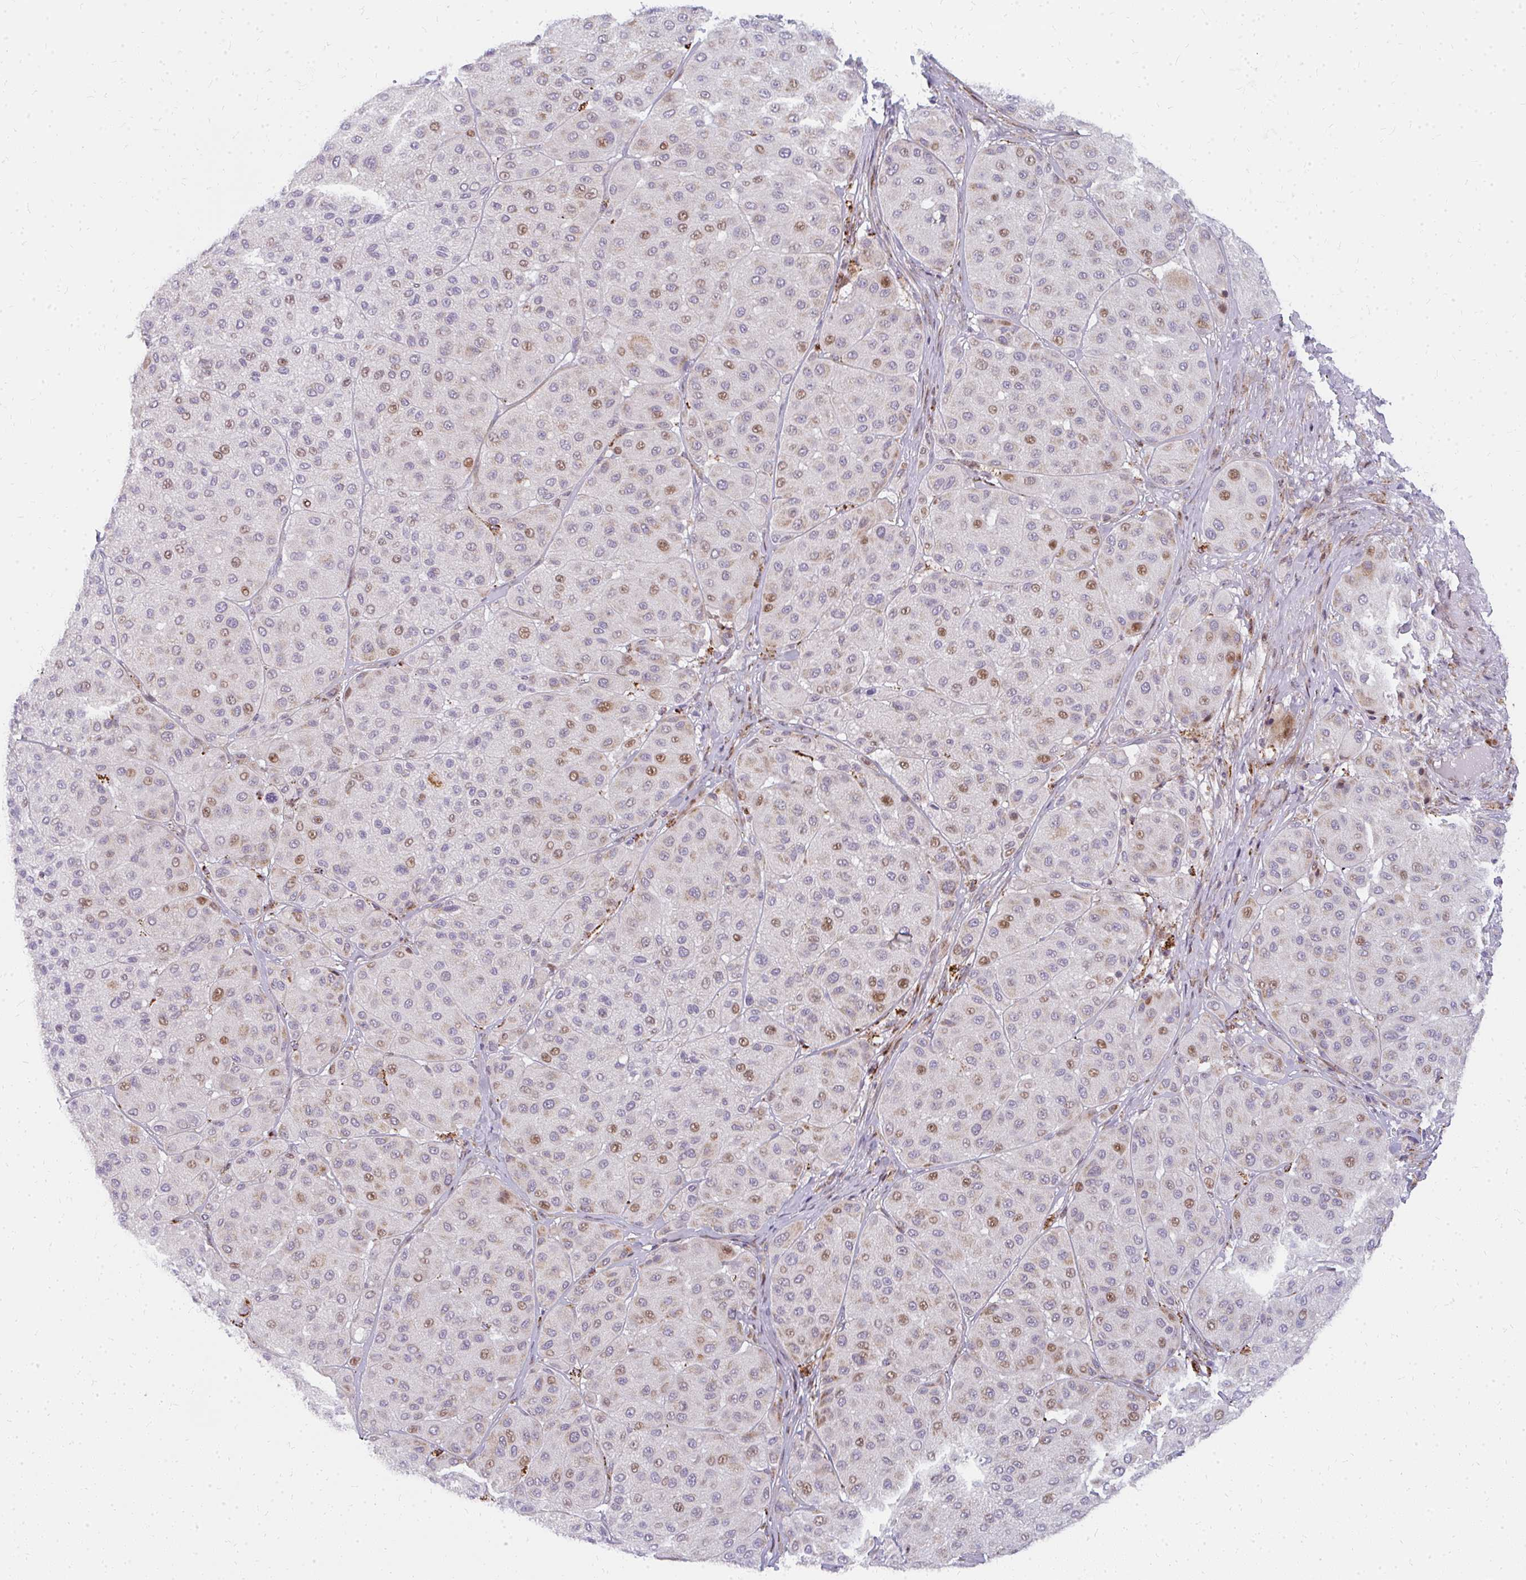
{"staining": {"intensity": "moderate", "quantity": "<25%", "location": "nuclear"}, "tissue": "melanoma", "cell_type": "Tumor cells", "image_type": "cancer", "snomed": [{"axis": "morphology", "description": "Malignant melanoma, Metastatic site"}, {"axis": "topography", "description": "Smooth muscle"}], "caption": "Tumor cells exhibit low levels of moderate nuclear expression in approximately <25% of cells in human melanoma.", "gene": "PLA2G5", "patient": {"sex": "male", "age": 41}}